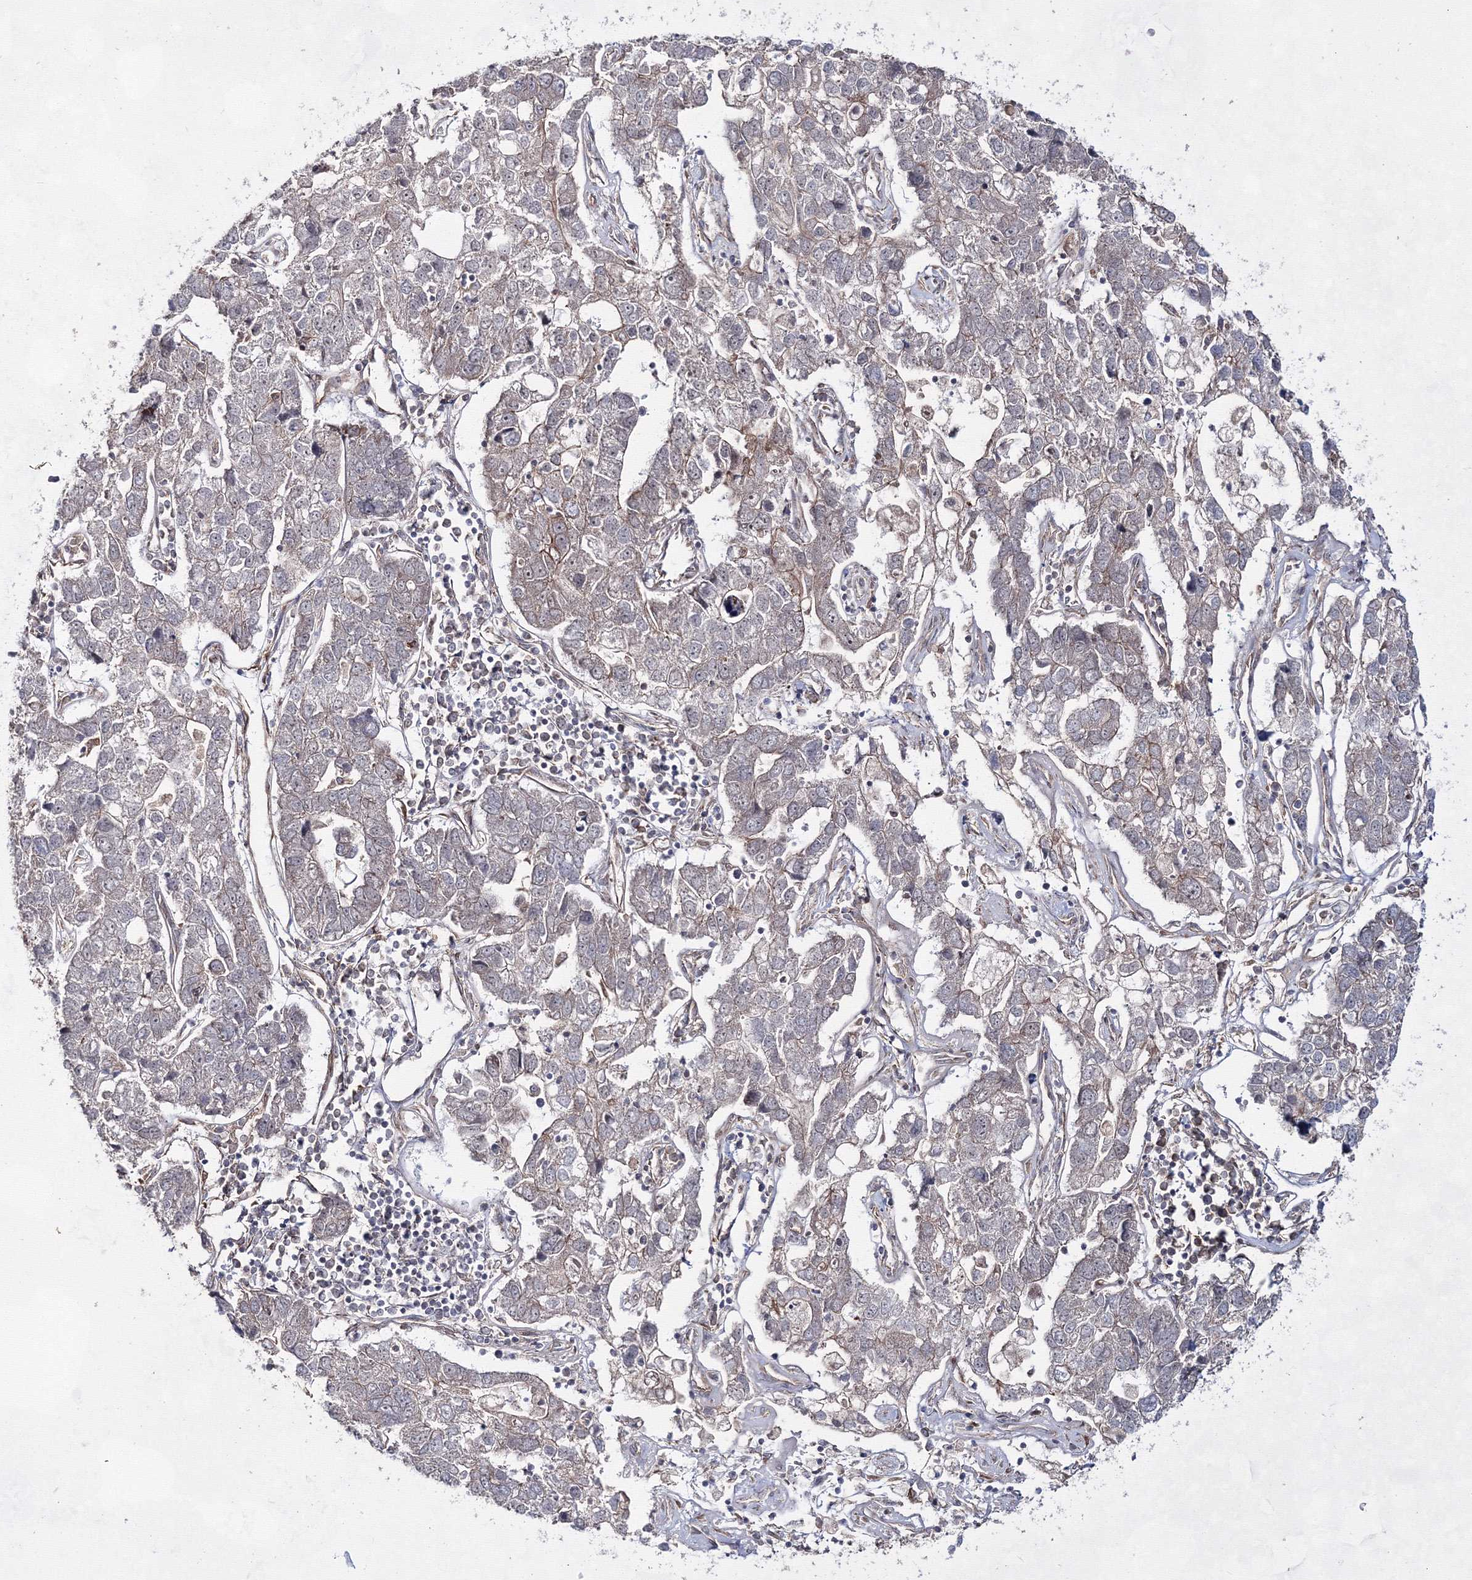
{"staining": {"intensity": "negative", "quantity": "none", "location": "none"}, "tissue": "pancreatic cancer", "cell_type": "Tumor cells", "image_type": "cancer", "snomed": [{"axis": "morphology", "description": "Adenocarcinoma, NOS"}, {"axis": "topography", "description": "Pancreas"}], "caption": "Immunohistochemistry (IHC) histopathology image of human pancreatic cancer (adenocarcinoma) stained for a protein (brown), which displays no positivity in tumor cells. The staining is performed using DAB brown chromogen with nuclei counter-stained in using hematoxylin.", "gene": "EXOC6", "patient": {"sex": "female", "age": 61}}